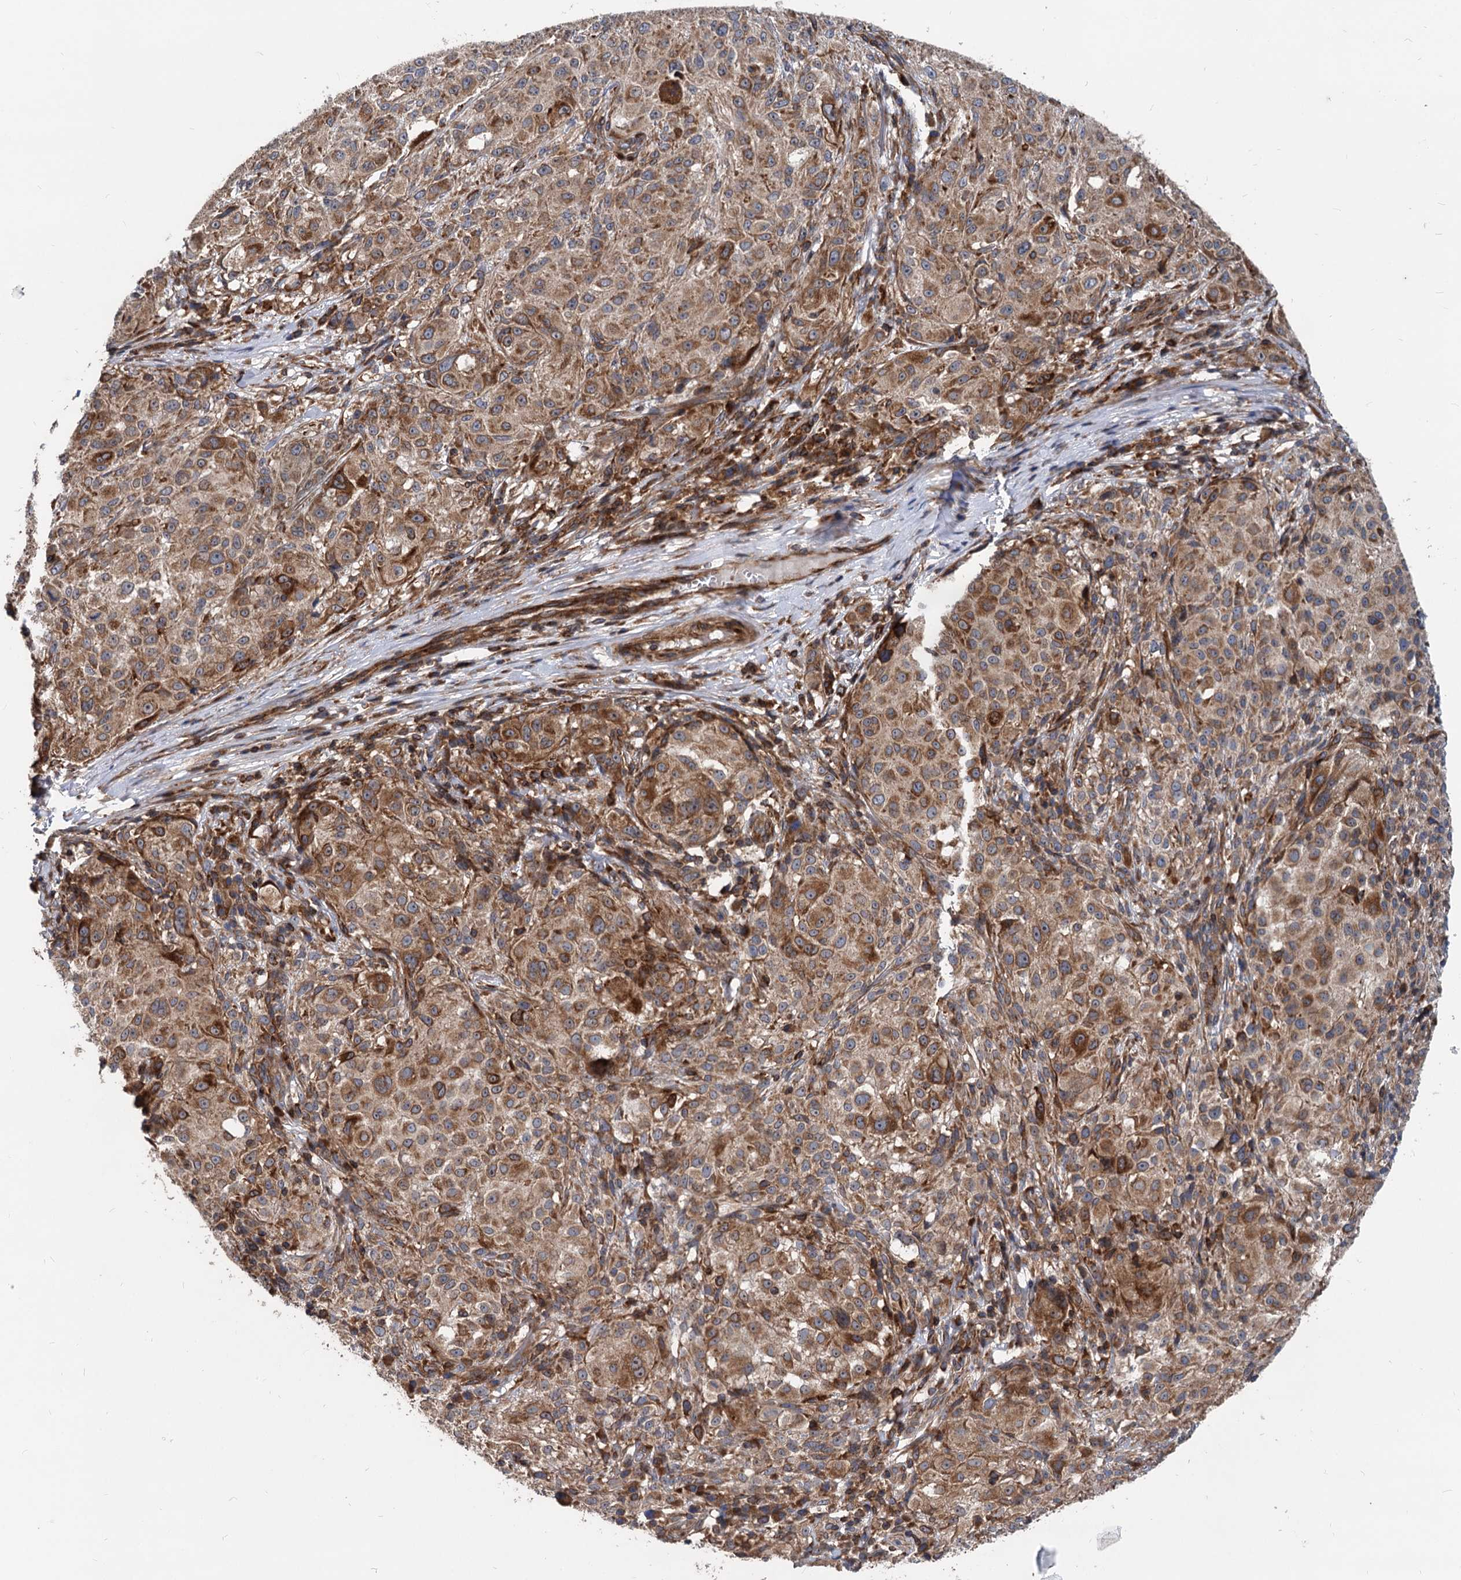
{"staining": {"intensity": "moderate", "quantity": ">75%", "location": "cytoplasmic/membranous"}, "tissue": "melanoma", "cell_type": "Tumor cells", "image_type": "cancer", "snomed": [{"axis": "morphology", "description": "Necrosis, NOS"}, {"axis": "morphology", "description": "Malignant melanoma, NOS"}, {"axis": "topography", "description": "Skin"}], "caption": "Immunohistochemical staining of melanoma reveals medium levels of moderate cytoplasmic/membranous protein positivity in about >75% of tumor cells.", "gene": "STIM1", "patient": {"sex": "female", "age": 87}}